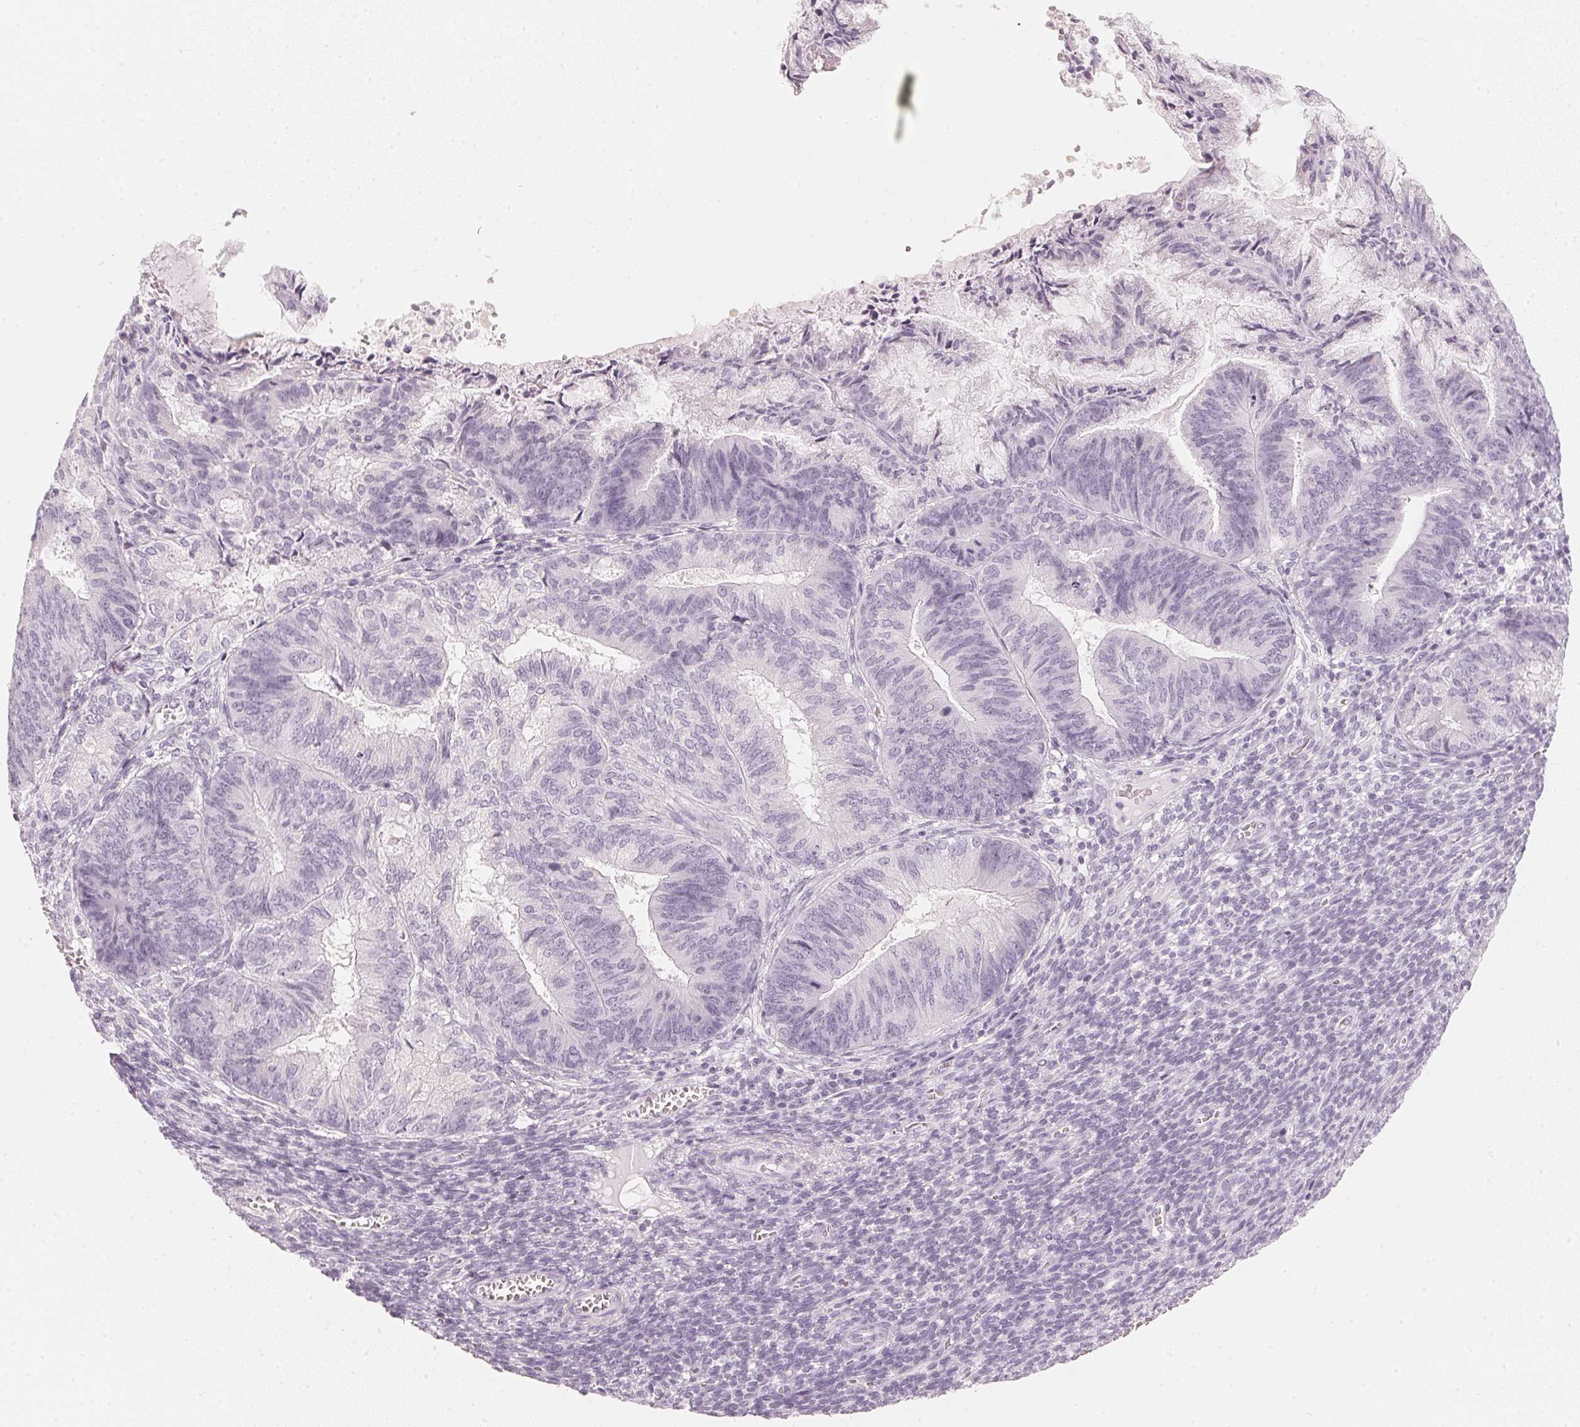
{"staining": {"intensity": "negative", "quantity": "none", "location": "none"}, "tissue": "endometrial cancer", "cell_type": "Tumor cells", "image_type": "cancer", "snomed": [{"axis": "morphology", "description": "Adenocarcinoma, NOS"}, {"axis": "topography", "description": "Endometrium"}], "caption": "The photomicrograph exhibits no staining of tumor cells in endometrial cancer.", "gene": "SLC22A8", "patient": {"sex": "female", "age": 86}}